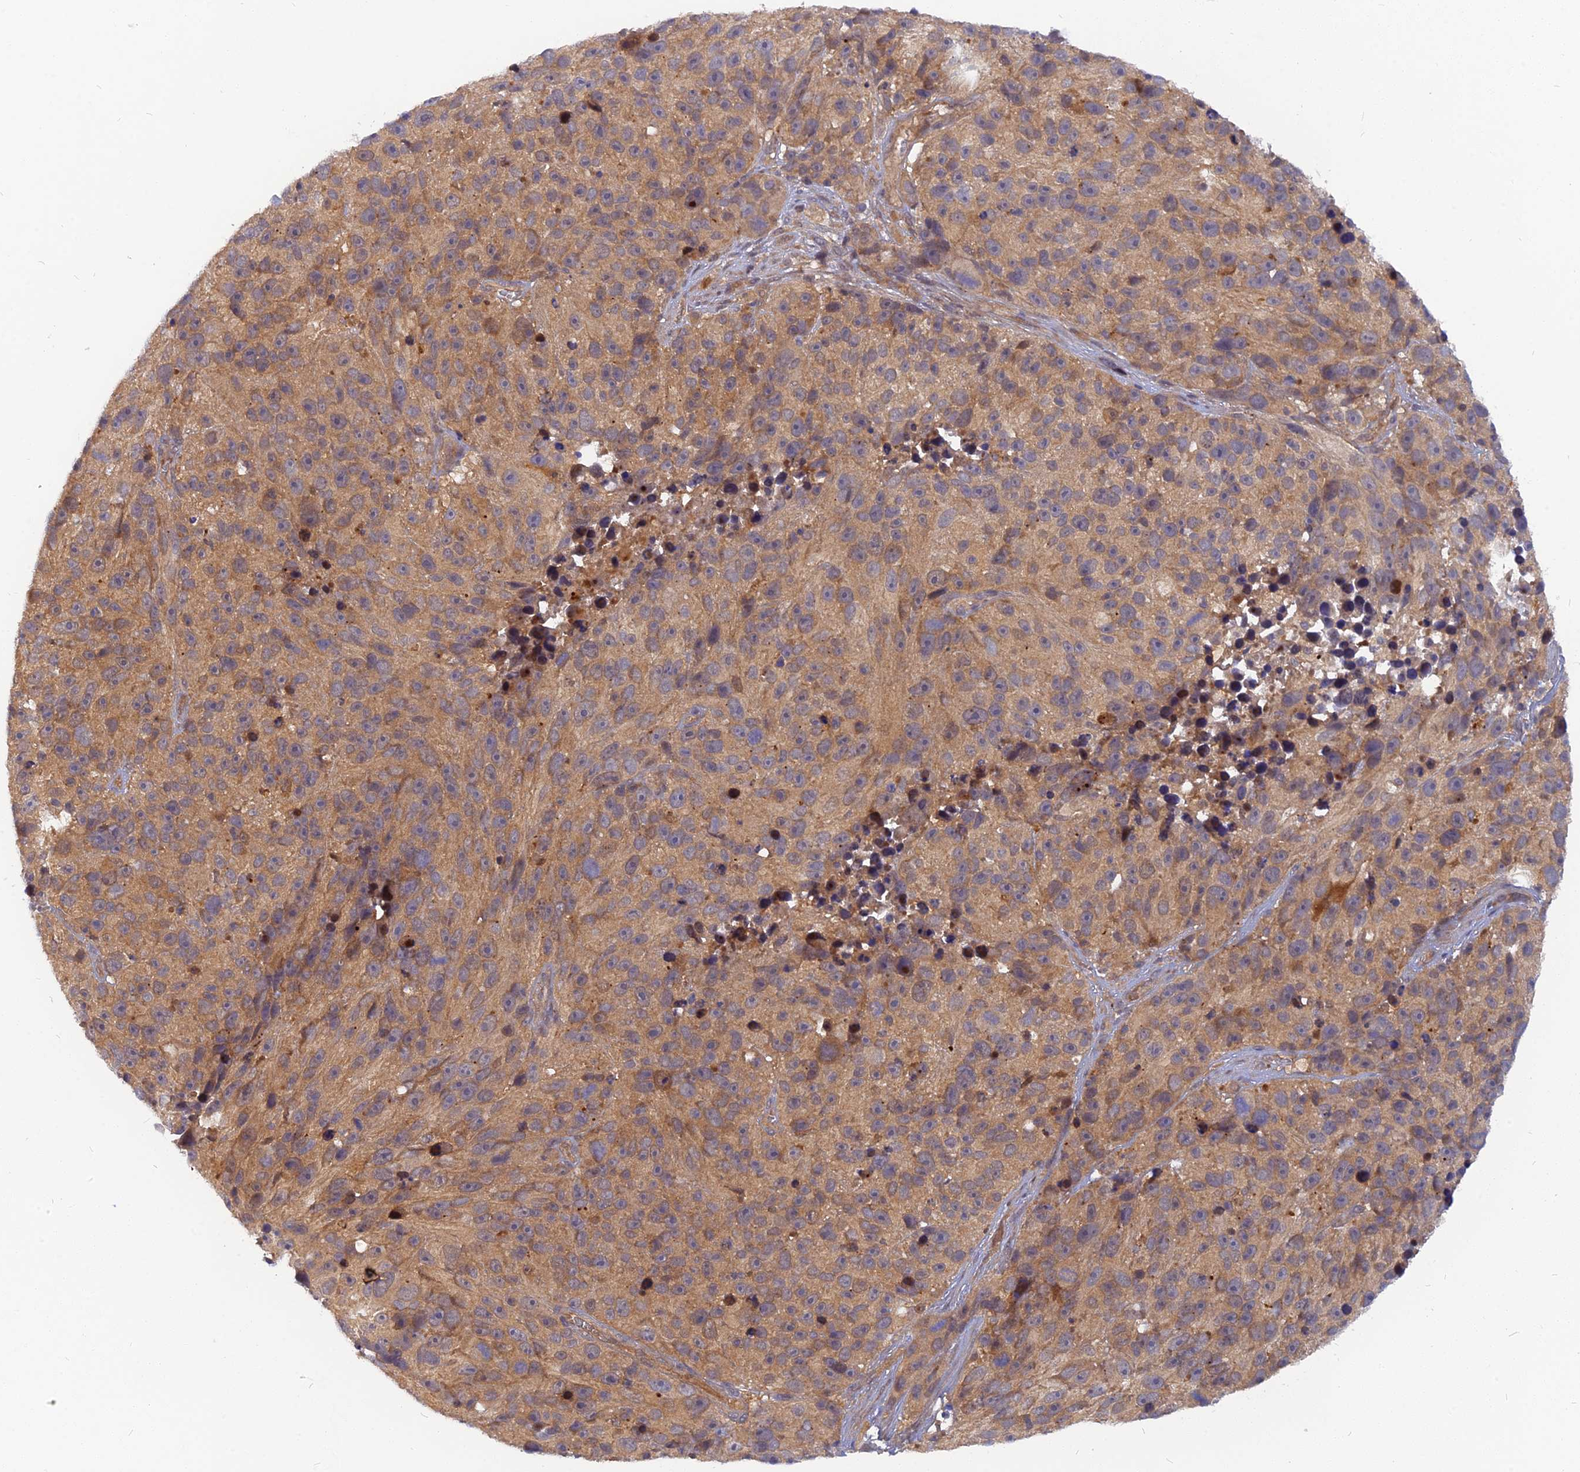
{"staining": {"intensity": "moderate", "quantity": ">75%", "location": "cytoplasmic/membranous"}, "tissue": "melanoma", "cell_type": "Tumor cells", "image_type": "cancer", "snomed": [{"axis": "morphology", "description": "Malignant melanoma, NOS"}, {"axis": "topography", "description": "Skin"}], "caption": "Brown immunohistochemical staining in malignant melanoma demonstrates moderate cytoplasmic/membranous staining in approximately >75% of tumor cells. Nuclei are stained in blue.", "gene": "ARL2BP", "patient": {"sex": "male", "age": 84}}